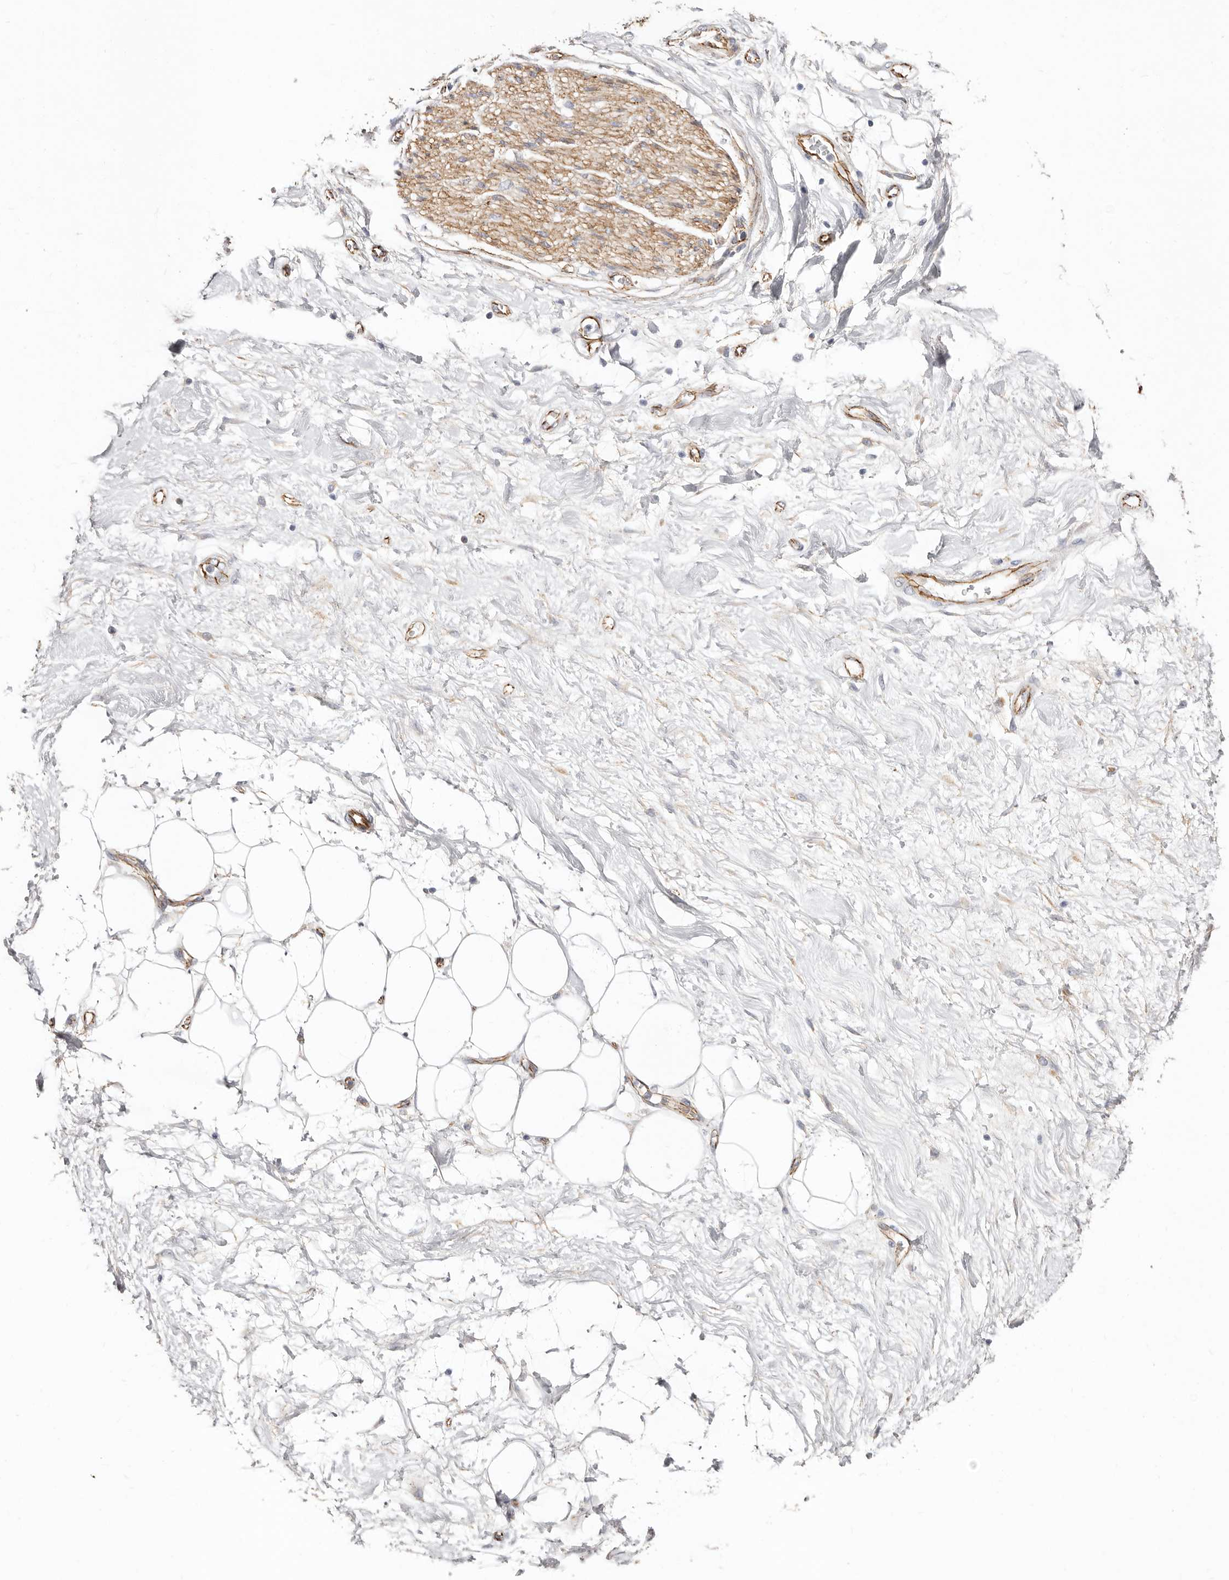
{"staining": {"intensity": "negative", "quantity": "none", "location": "none"}, "tissue": "adipose tissue", "cell_type": "Adipocytes", "image_type": "normal", "snomed": [{"axis": "morphology", "description": "Normal tissue, NOS"}, {"axis": "morphology", "description": "Adenocarcinoma, NOS"}, {"axis": "topography", "description": "Pancreas"}, {"axis": "topography", "description": "Peripheral nerve tissue"}], "caption": "This is a photomicrograph of IHC staining of unremarkable adipose tissue, which shows no staining in adipocytes. (DAB immunohistochemistry (IHC), high magnification).", "gene": "CTNNB1", "patient": {"sex": "male", "age": 59}}